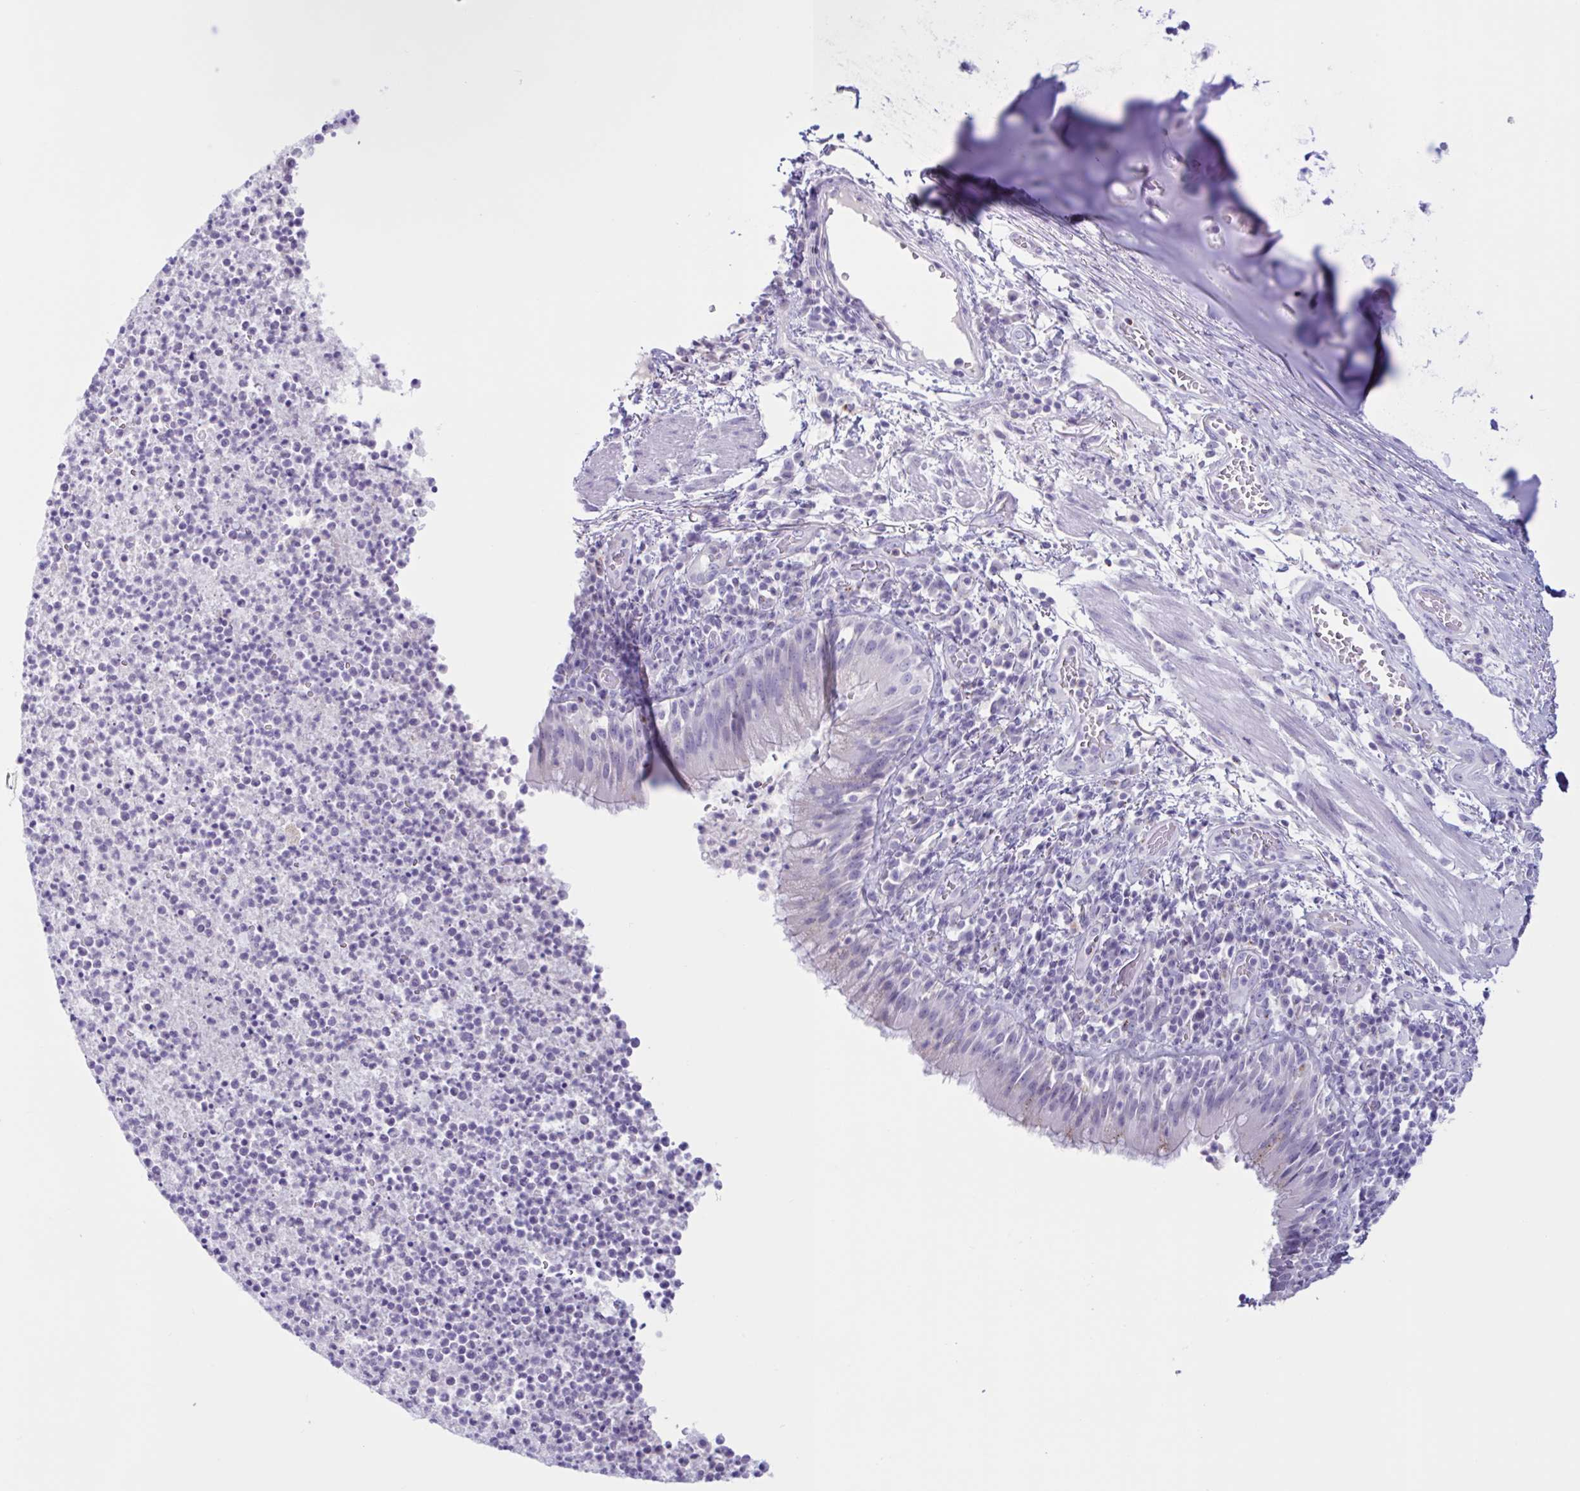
{"staining": {"intensity": "negative", "quantity": "none", "location": "none"}, "tissue": "bronchus", "cell_type": "Respiratory epithelial cells", "image_type": "normal", "snomed": [{"axis": "morphology", "description": "Normal tissue, NOS"}, {"axis": "topography", "description": "Cartilage tissue"}, {"axis": "topography", "description": "Bronchus"}], "caption": "This is an immunohistochemistry (IHC) micrograph of normal bronchus. There is no staining in respiratory epithelial cells.", "gene": "XCL1", "patient": {"sex": "male", "age": 56}}